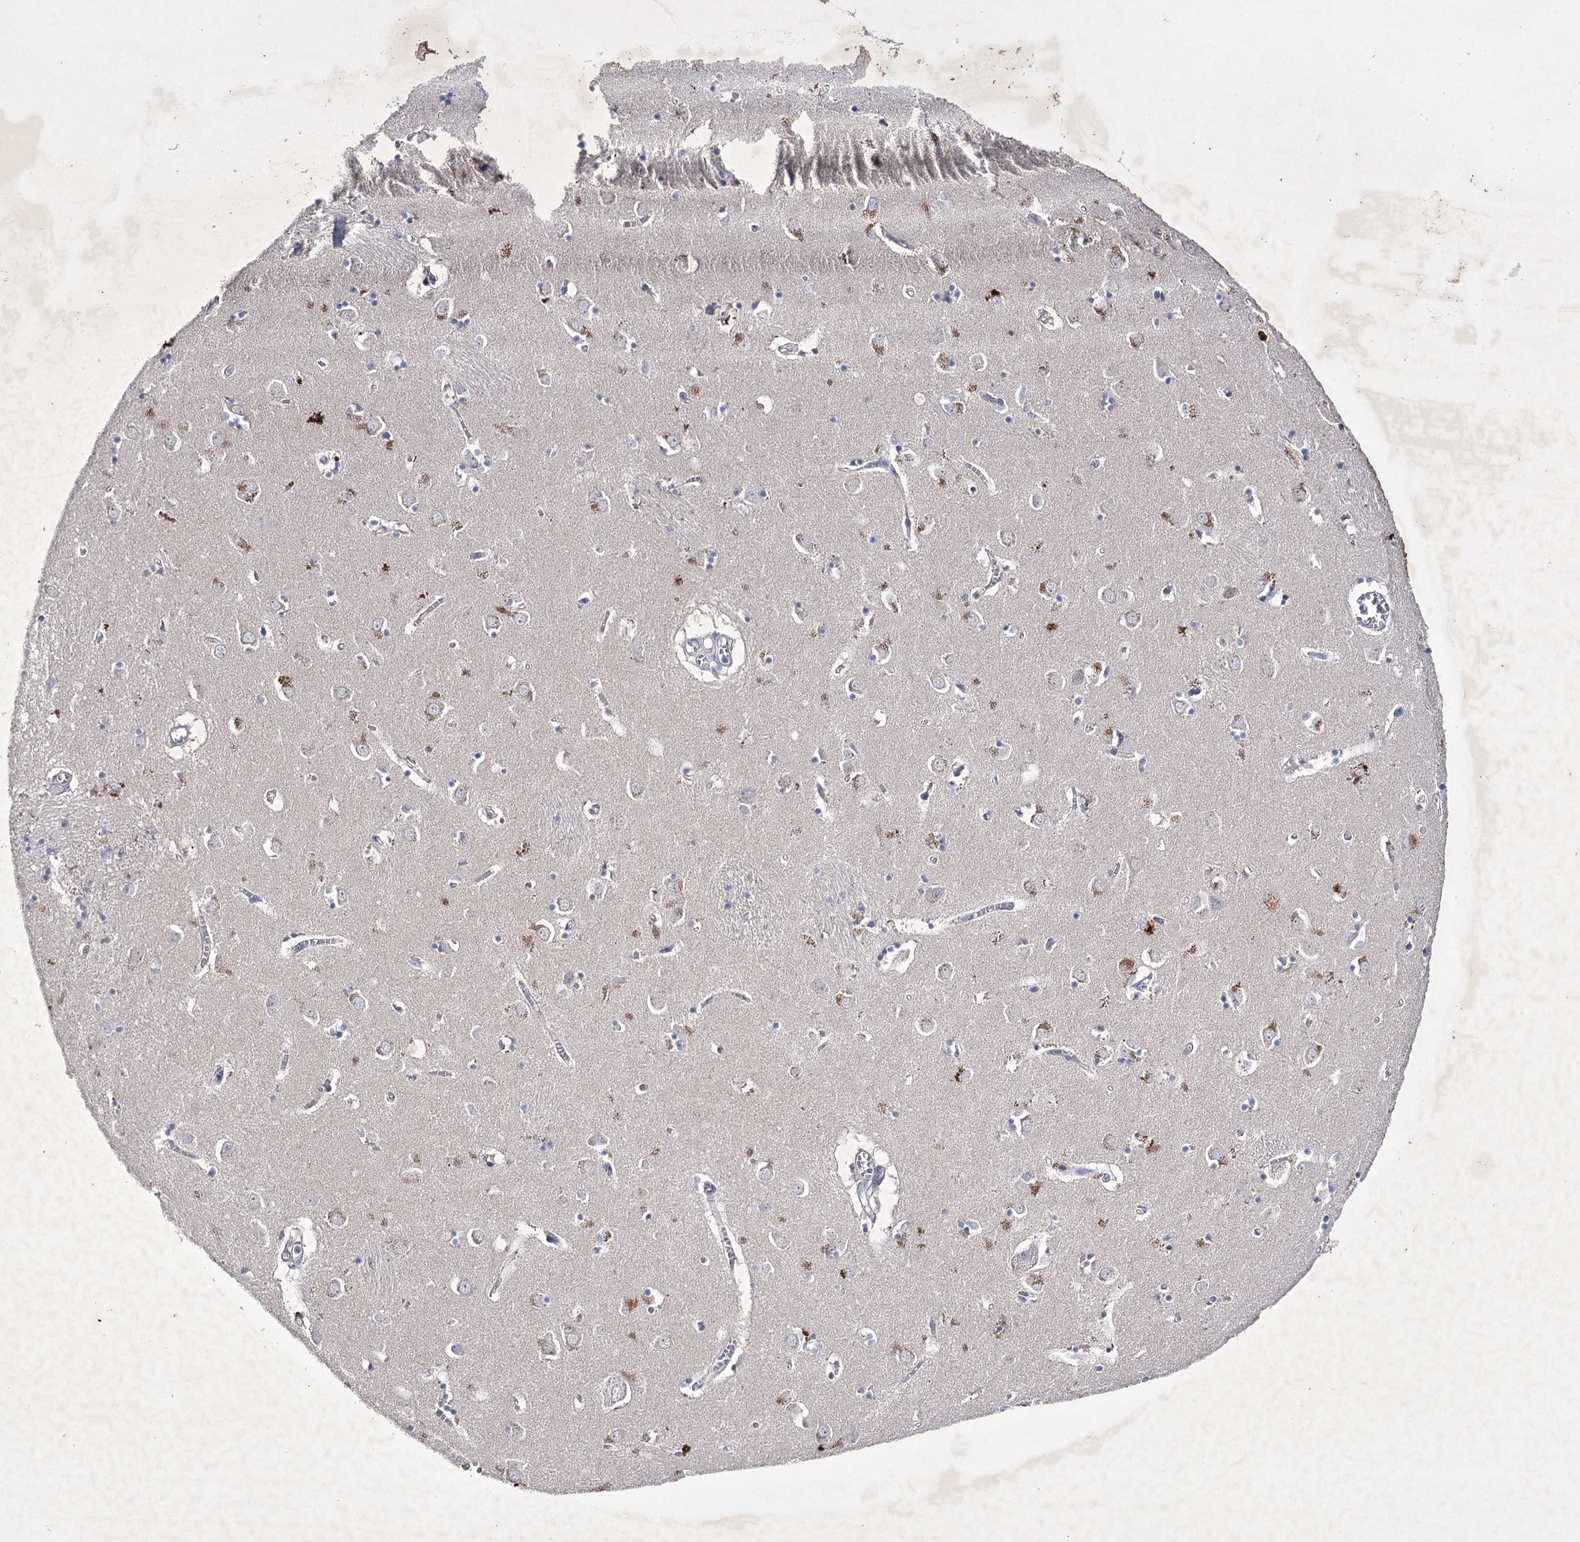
{"staining": {"intensity": "weak", "quantity": "<25%", "location": "cytoplasmic/membranous"}, "tissue": "caudate", "cell_type": "Glial cells", "image_type": "normal", "snomed": [{"axis": "morphology", "description": "Normal tissue, NOS"}, {"axis": "topography", "description": "Lateral ventricle wall"}], "caption": "This is an IHC micrograph of benign caudate. There is no expression in glial cells.", "gene": "COX15", "patient": {"sex": "male", "age": 70}}